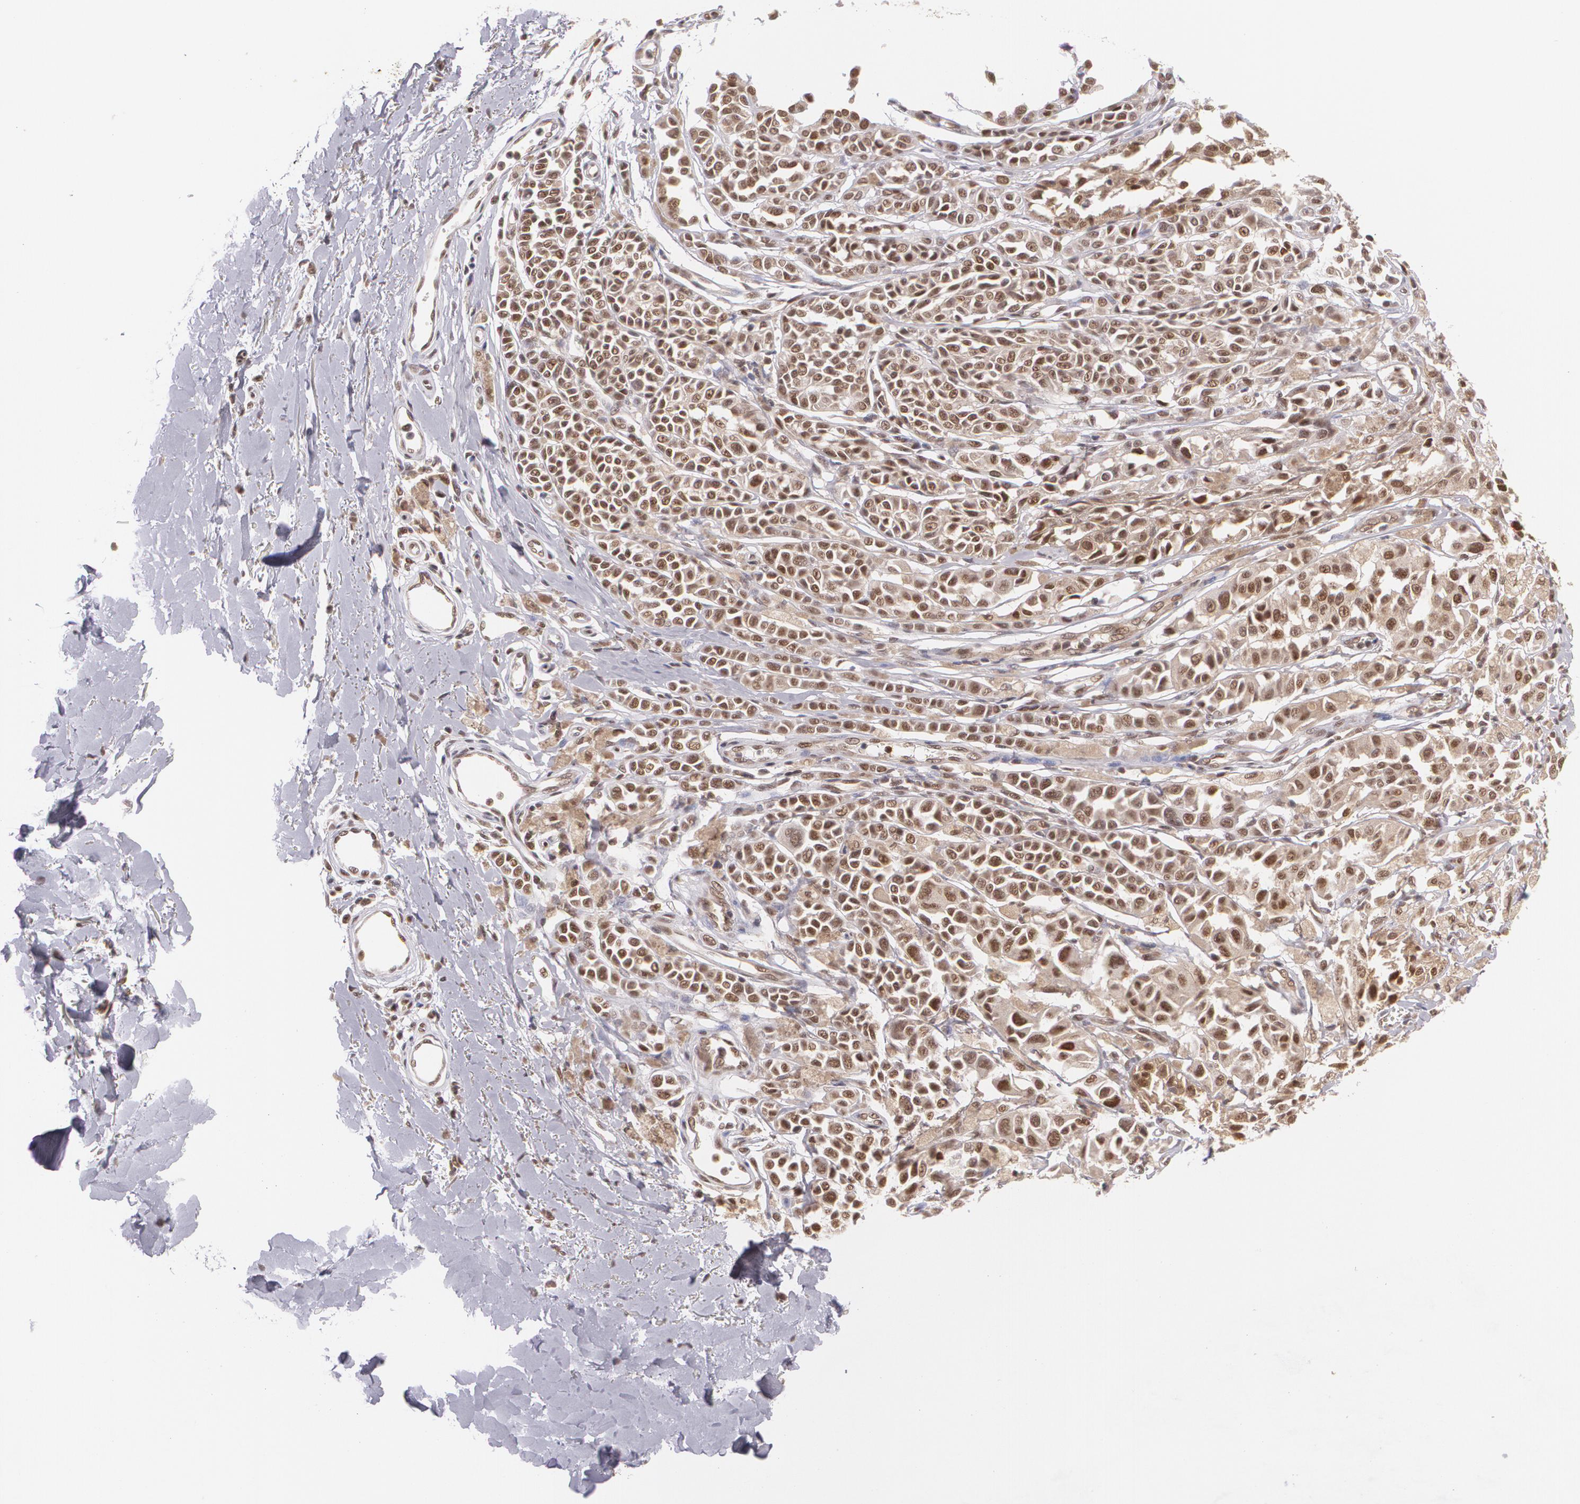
{"staining": {"intensity": "moderate", "quantity": ">75%", "location": "cytoplasmic/membranous,nuclear"}, "tissue": "melanoma", "cell_type": "Tumor cells", "image_type": "cancer", "snomed": [{"axis": "morphology", "description": "Malignant melanoma, NOS"}, {"axis": "topography", "description": "Skin"}], "caption": "Tumor cells demonstrate moderate cytoplasmic/membranous and nuclear expression in approximately >75% of cells in malignant melanoma.", "gene": "CUL2", "patient": {"sex": "female", "age": 38}}